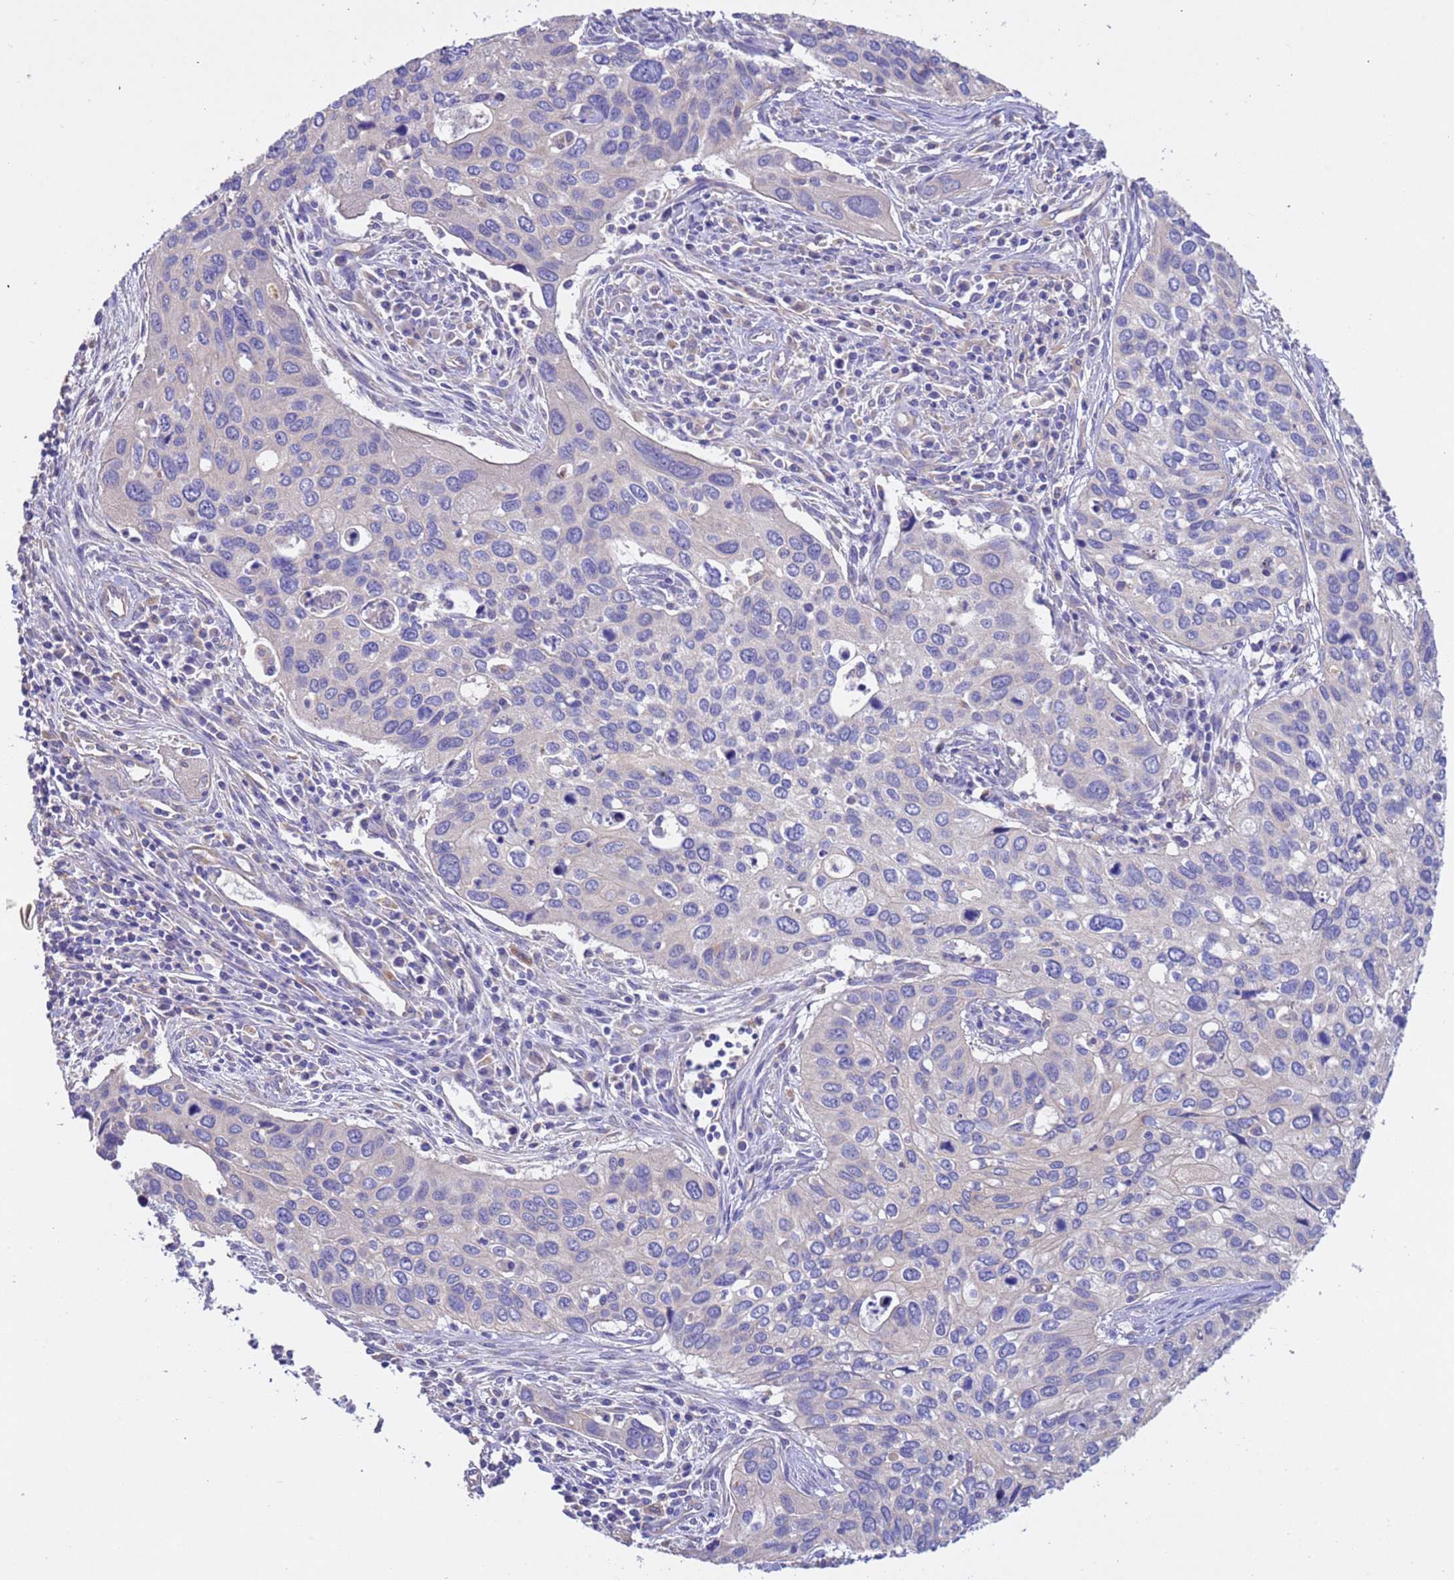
{"staining": {"intensity": "negative", "quantity": "none", "location": "none"}, "tissue": "cervical cancer", "cell_type": "Tumor cells", "image_type": "cancer", "snomed": [{"axis": "morphology", "description": "Squamous cell carcinoma, NOS"}, {"axis": "topography", "description": "Cervix"}], "caption": "An immunohistochemistry (IHC) micrograph of squamous cell carcinoma (cervical) is shown. There is no staining in tumor cells of squamous cell carcinoma (cervical).", "gene": "SRL", "patient": {"sex": "female", "age": 55}}